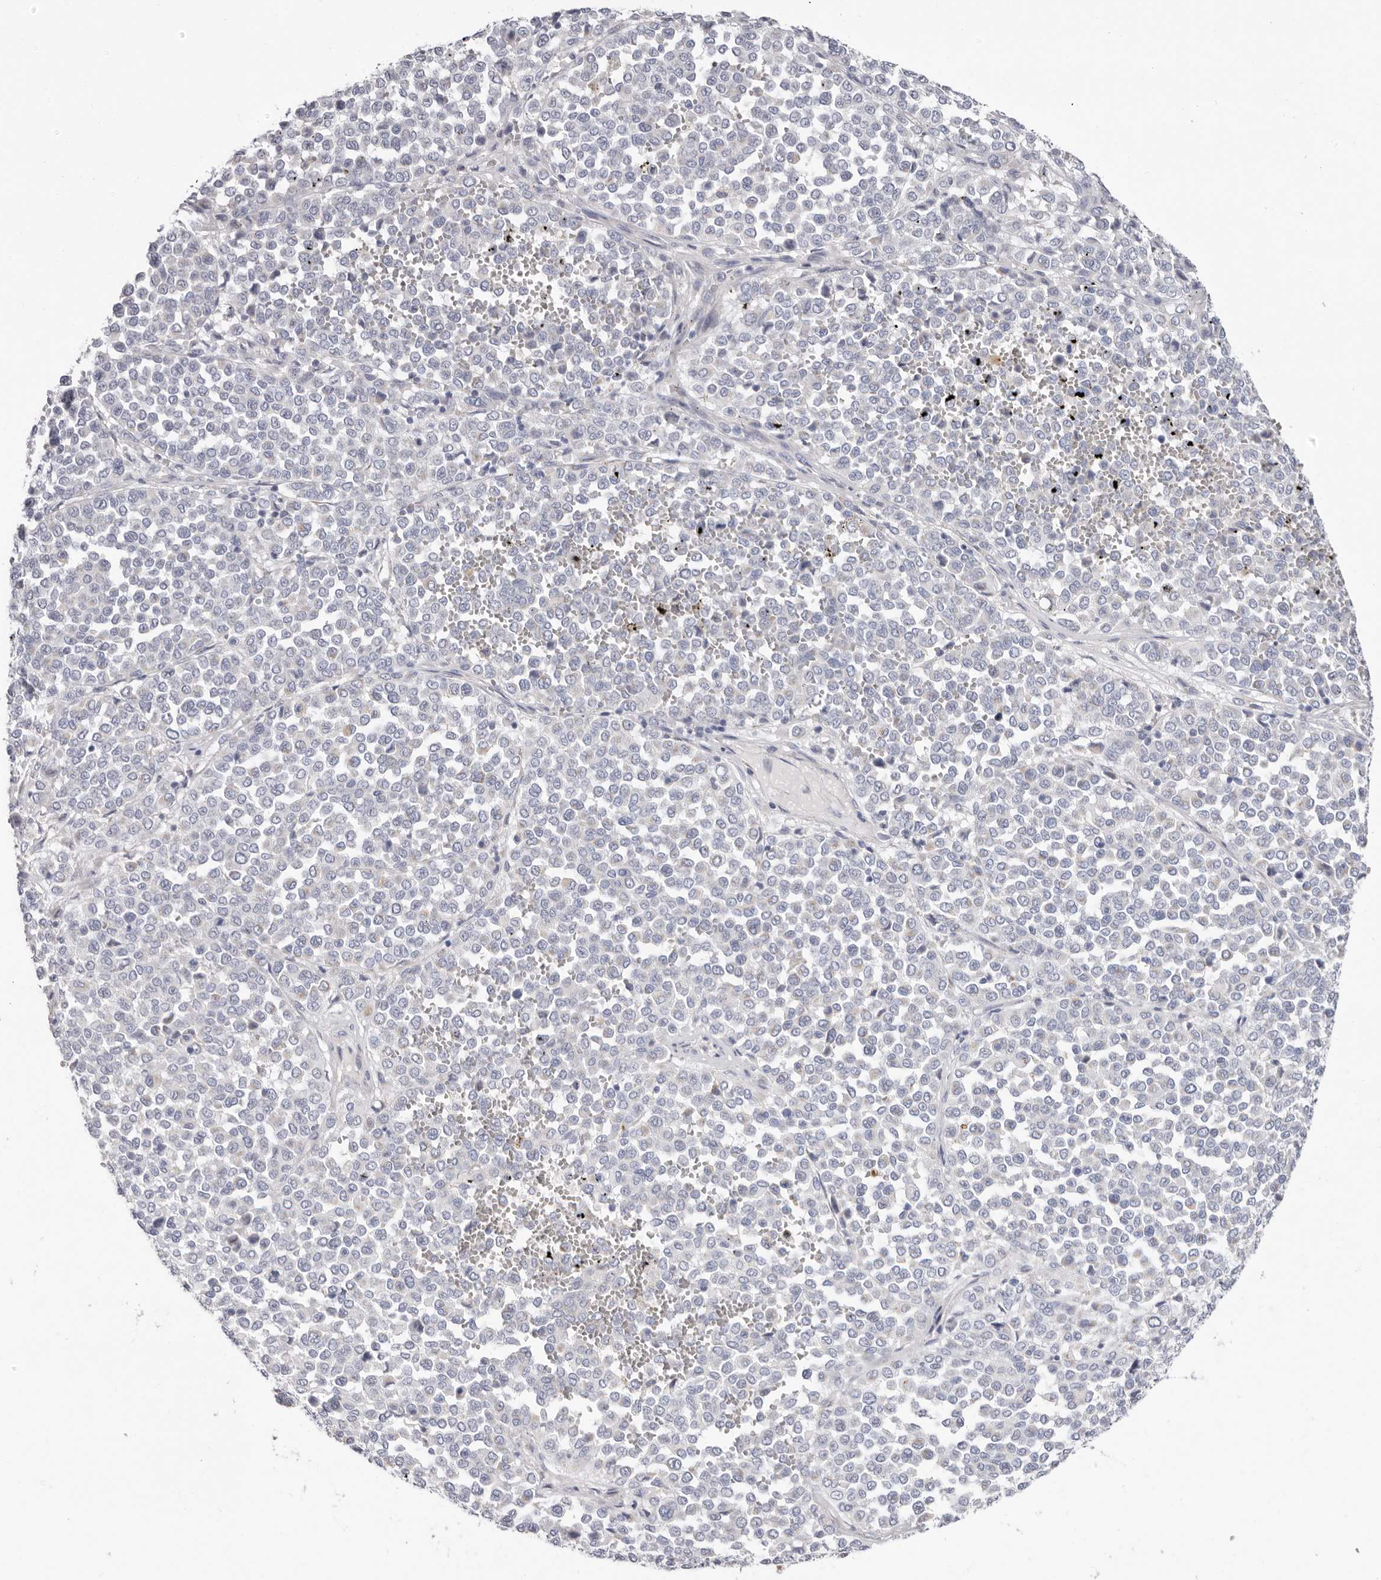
{"staining": {"intensity": "negative", "quantity": "none", "location": "none"}, "tissue": "melanoma", "cell_type": "Tumor cells", "image_type": "cancer", "snomed": [{"axis": "morphology", "description": "Malignant melanoma, Metastatic site"}, {"axis": "topography", "description": "Pancreas"}], "caption": "A photomicrograph of human malignant melanoma (metastatic site) is negative for staining in tumor cells.", "gene": "RSPO2", "patient": {"sex": "female", "age": 30}}